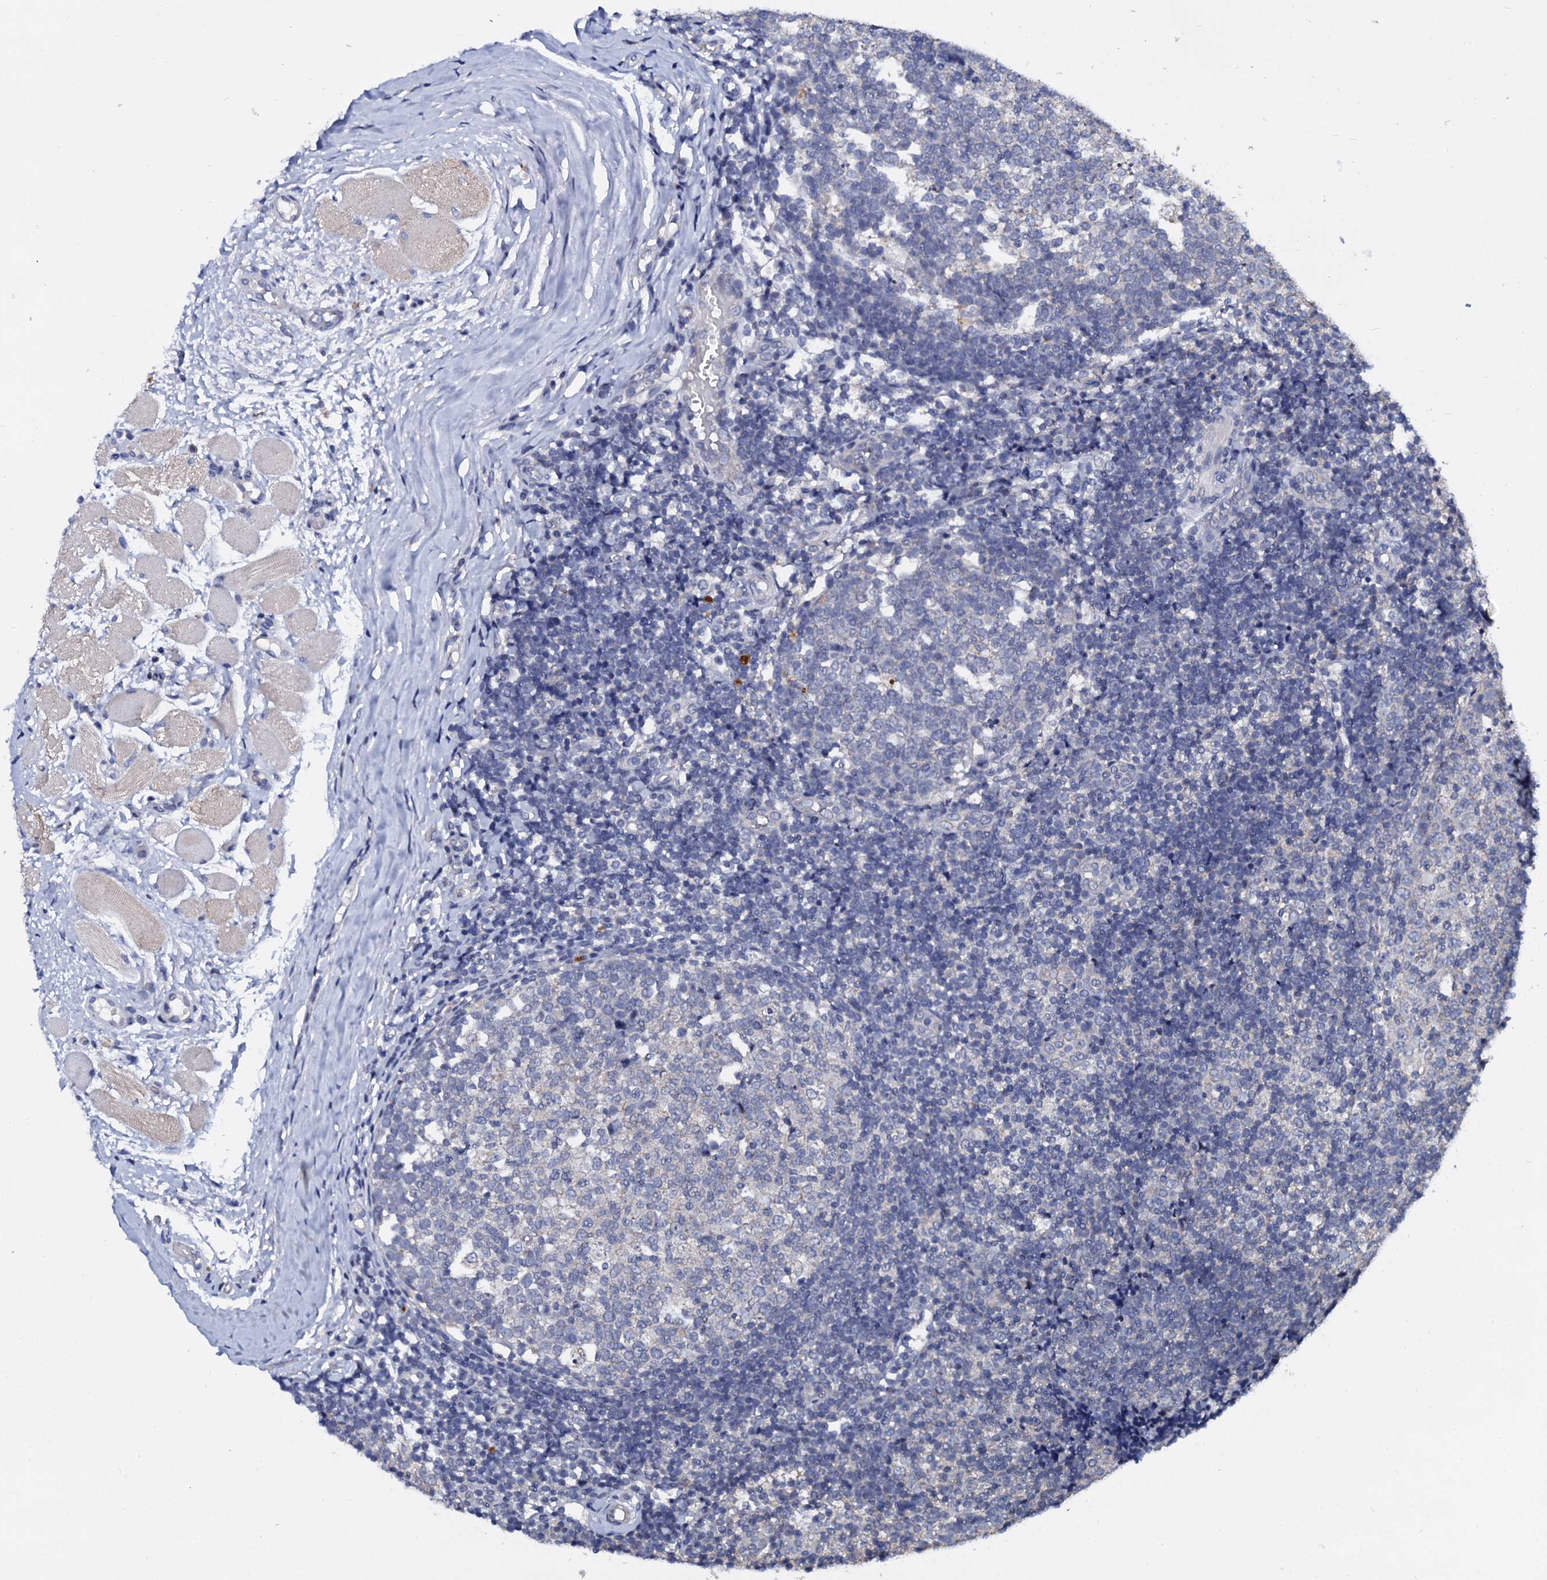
{"staining": {"intensity": "negative", "quantity": "none", "location": "none"}, "tissue": "tonsil", "cell_type": "Germinal center cells", "image_type": "normal", "snomed": [{"axis": "morphology", "description": "Normal tissue, NOS"}, {"axis": "topography", "description": "Tonsil"}], "caption": "The photomicrograph shows no significant positivity in germinal center cells of tonsil.", "gene": "SLC37A4", "patient": {"sex": "female", "age": 19}}